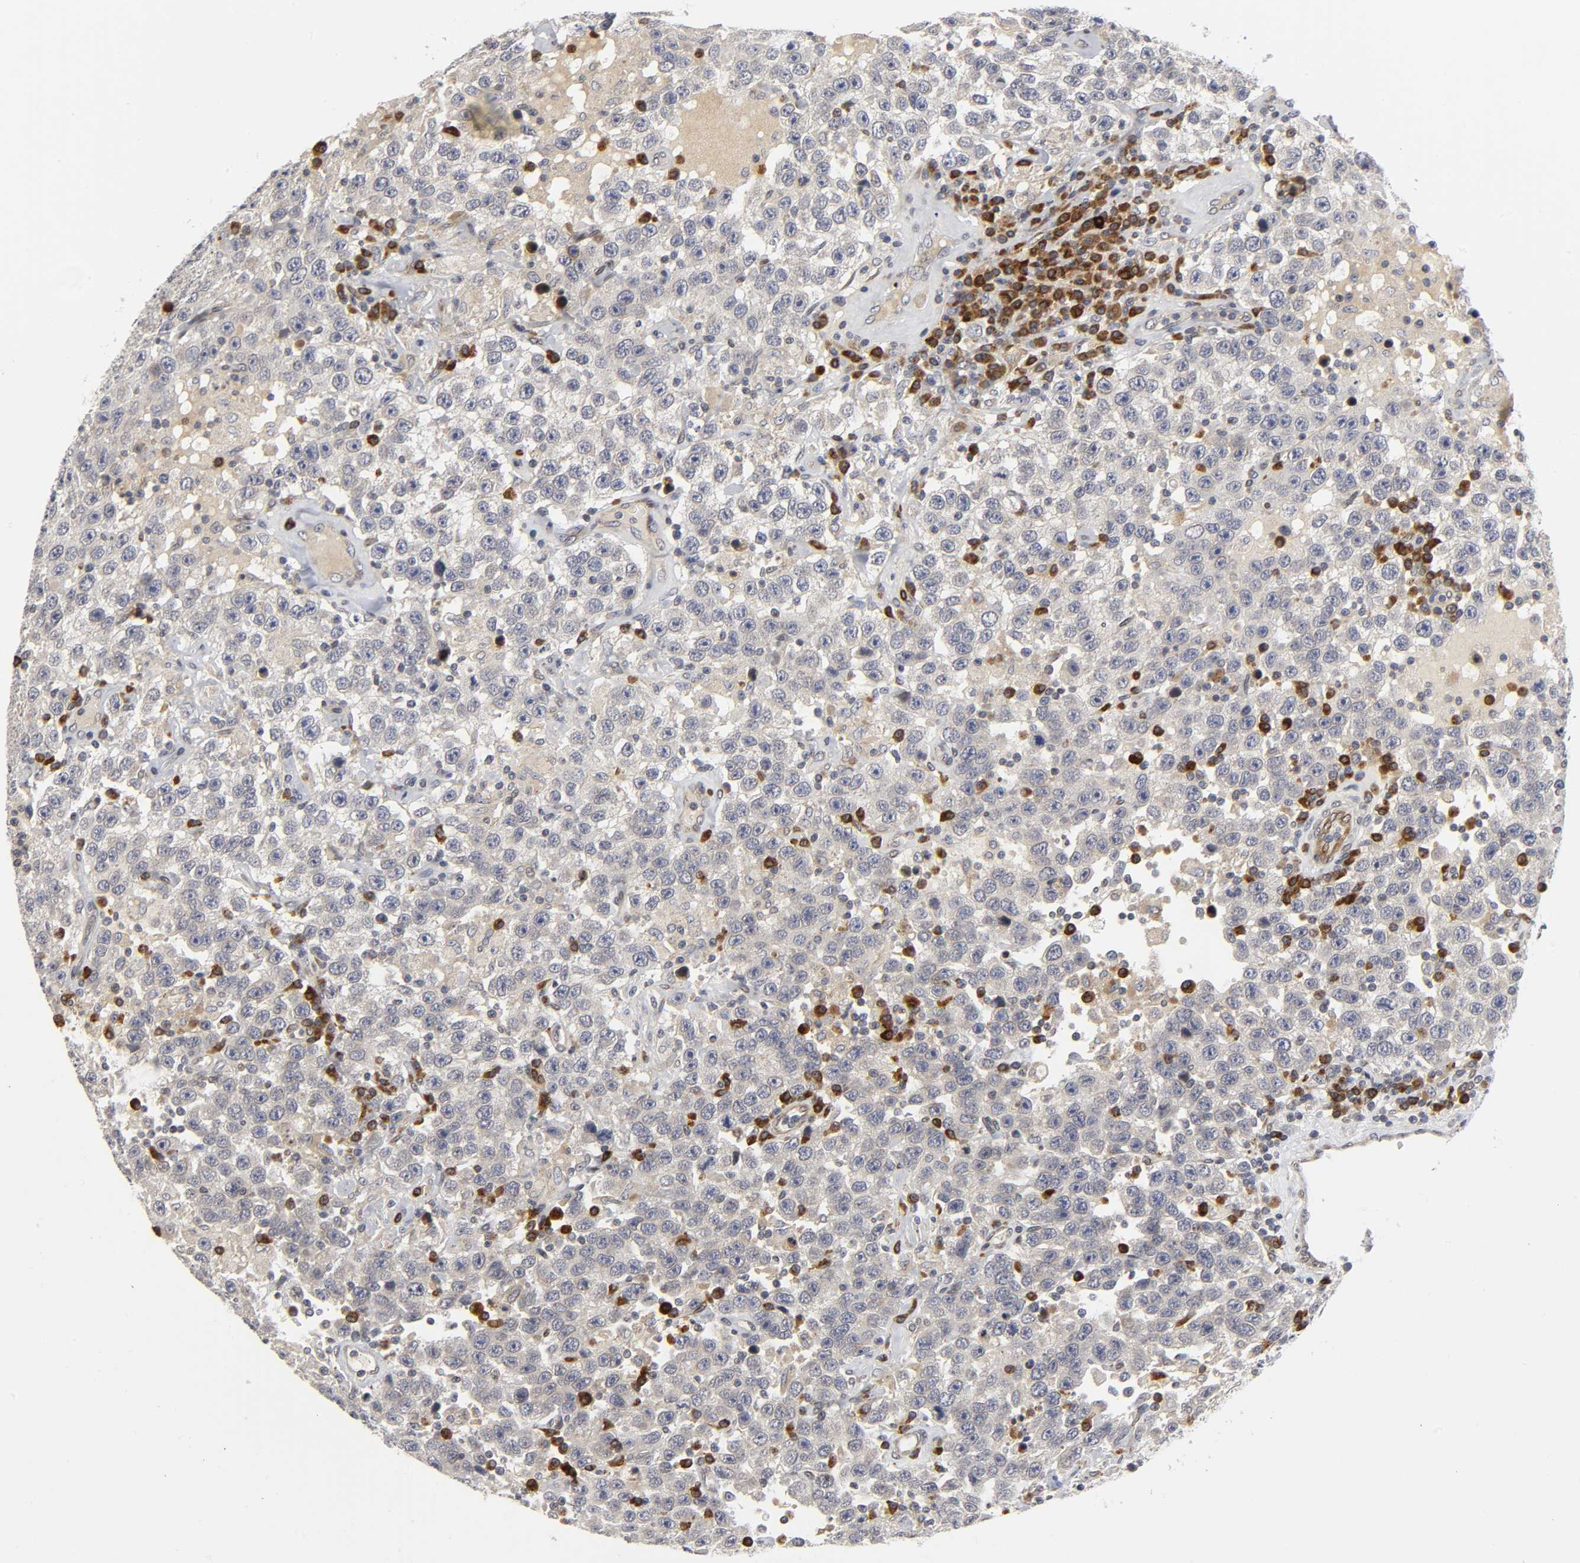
{"staining": {"intensity": "weak", "quantity": "<25%", "location": "cytoplasmic/membranous"}, "tissue": "testis cancer", "cell_type": "Tumor cells", "image_type": "cancer", "snomed": [{"axis": "morphology", "description": "Seminoma, NOS"}, {"axis": "topography", "description": "Testis"}], "caption": "Immunohistochemistry (IHC) image of testis seminoma stained for a protein (brown), which shows no positivity in tumor cells. (Stains: DAB immunohistochemistry (IHC) with hematoxylin counter stain, Microscopy: brightfield microscopy at high magnification).", "gene": "ASB6", "patient": {"sex": "male", "age": 41}}